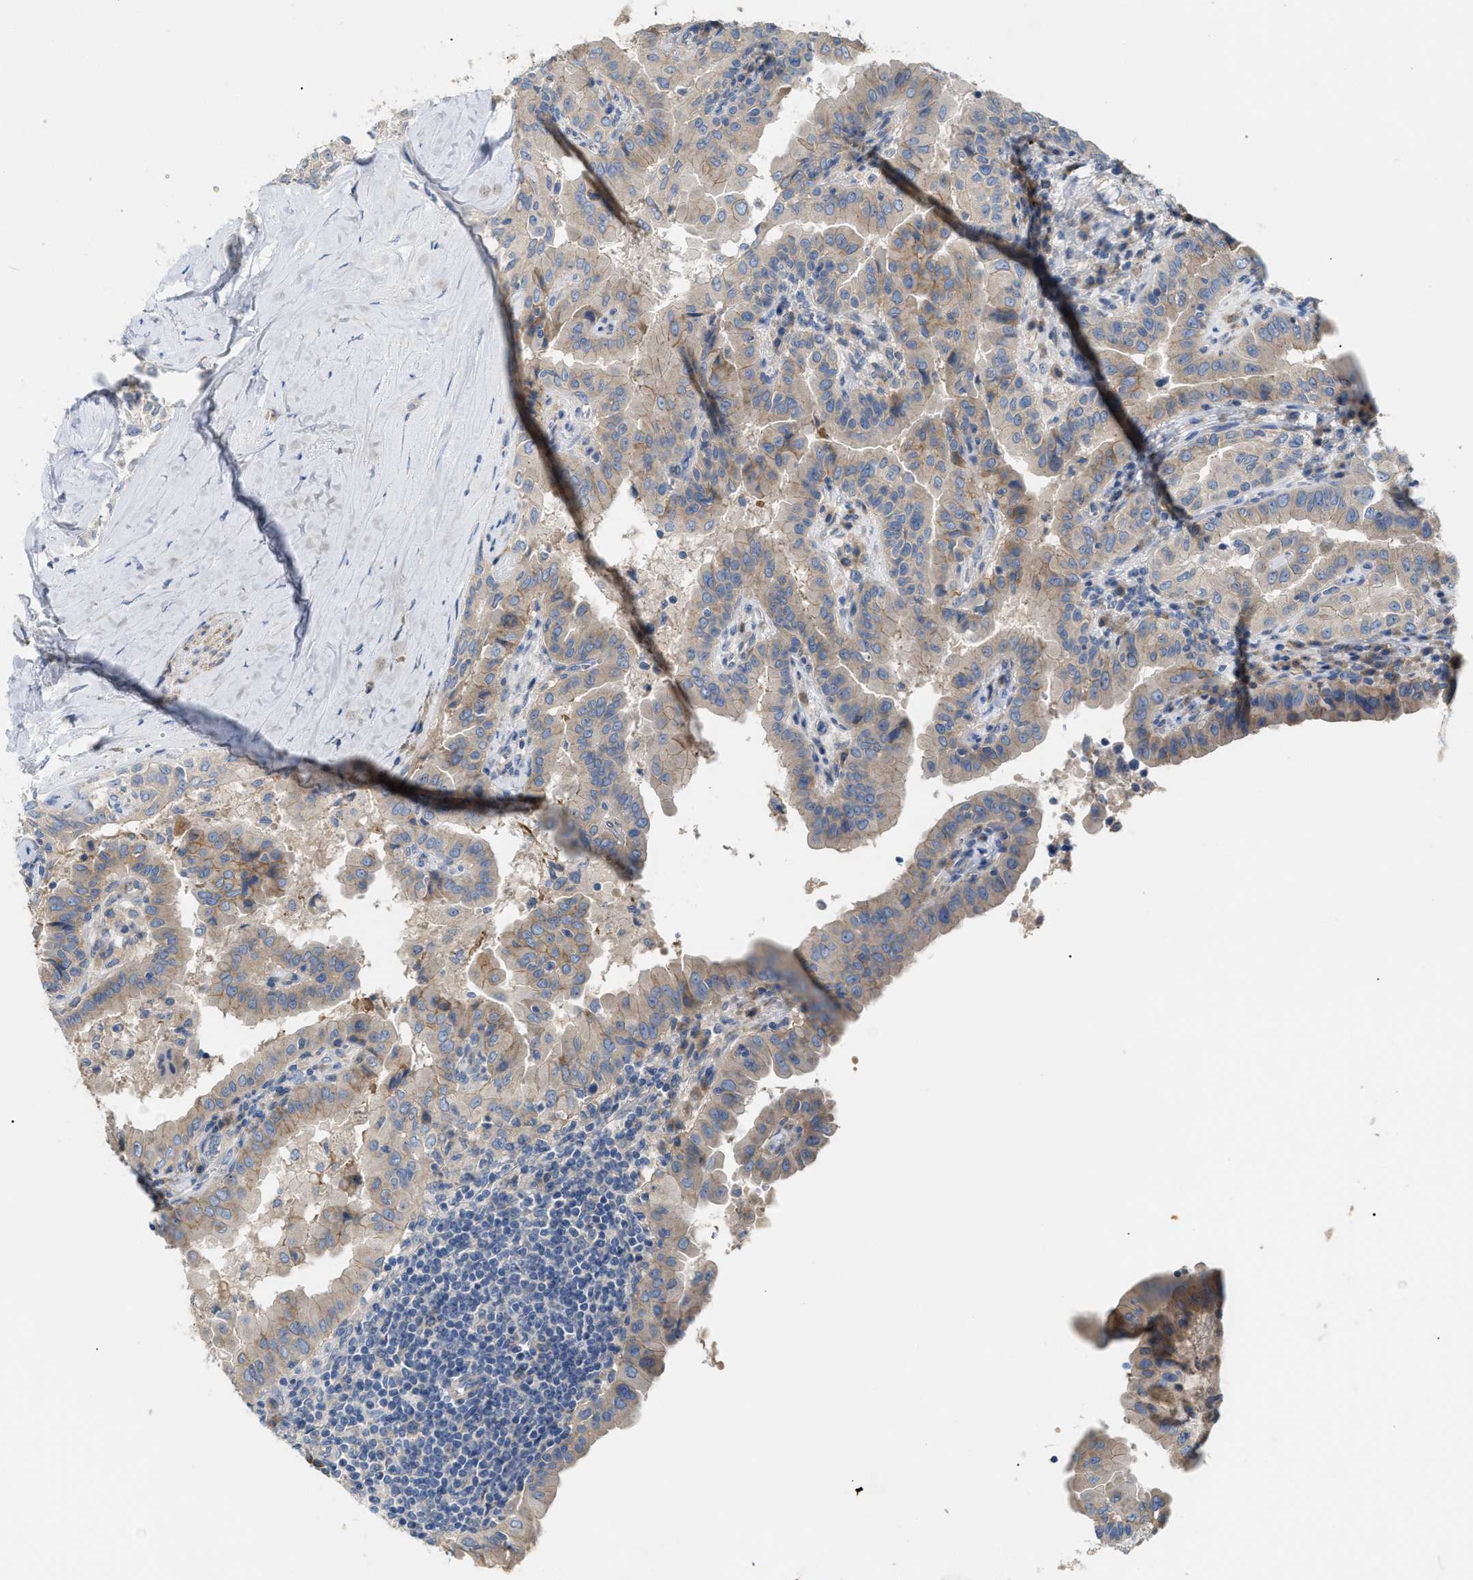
{"staining": {"intensity": "weak", "quantity": "<25%", "location": "cytoplasmic/membranous"}, "tissue": "thyroid cancer", "cell_type": "Tumor cells", "image_type": "cancer", "snomed": [{"axis": "morphology", "description": "Papillary adenocarcinoma, NOS"}, {"axis": "topography", "description": "Thyroid gland"}], "caption": "Human papillary adenocarcinoma (thyroid) stained for a protein using immunohistochemistry exhibits no expression in tumor cells.", "gene": "DHX58", "patient": {"sex": "male", "age": 33}}